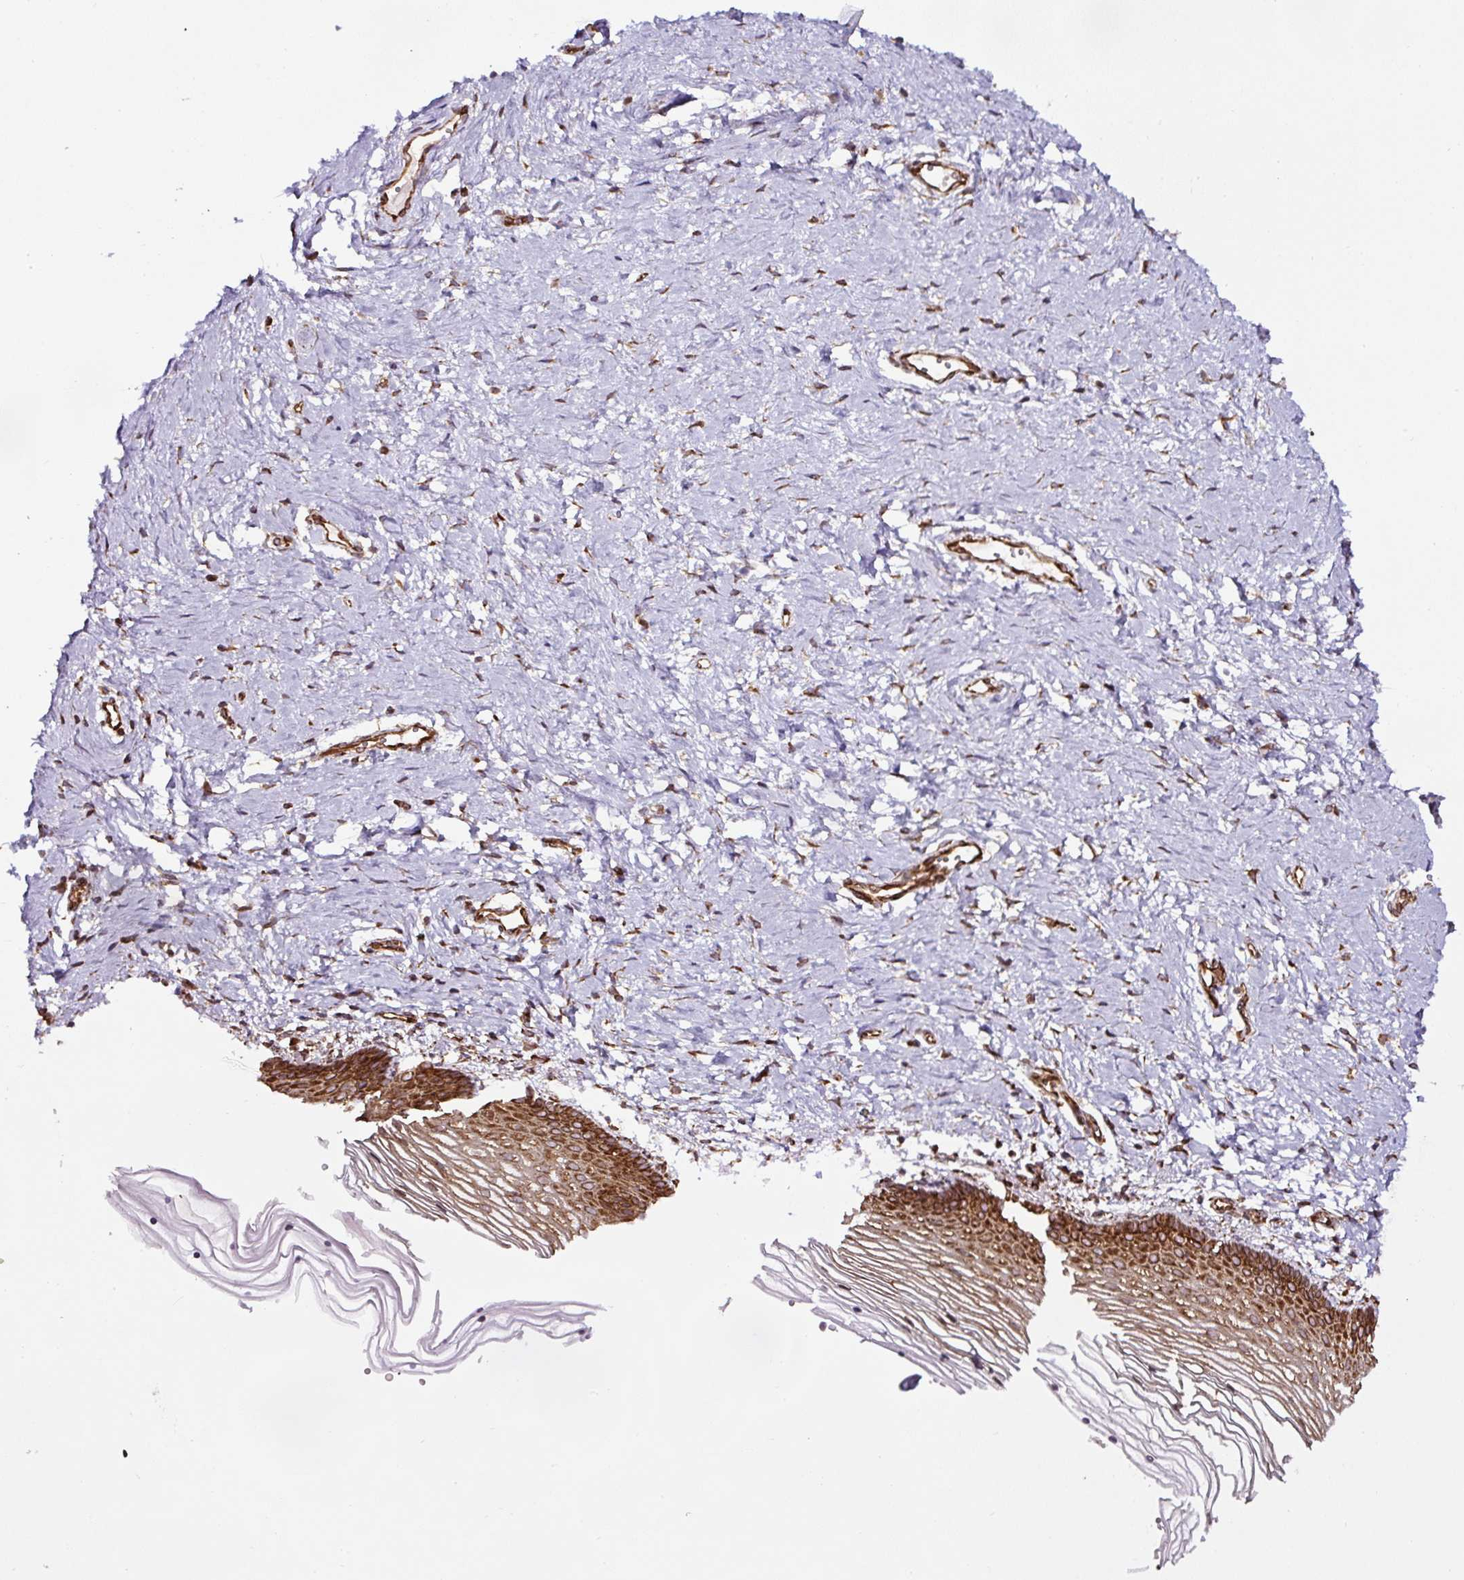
{"staining": {"intensity": "strong", "quantity": ">75%", "location": "cytoplasmic/membranous"}, "tissue": "vagina", "cell_type": "Squamous epithelial cells", "image_type": "normal", "snomed": [{"axis": "morphology", "description": "Normal tissue, NOS"}, {"axis": "topography", "description": "Vagina"}], "caption": "Strong cytoplasmic/membranous positivity is identified in about >75% of squamous epithelial cells in normal vagina.", "gene": "KDM4E", "patient": {"sex": "female", "age": 56}}